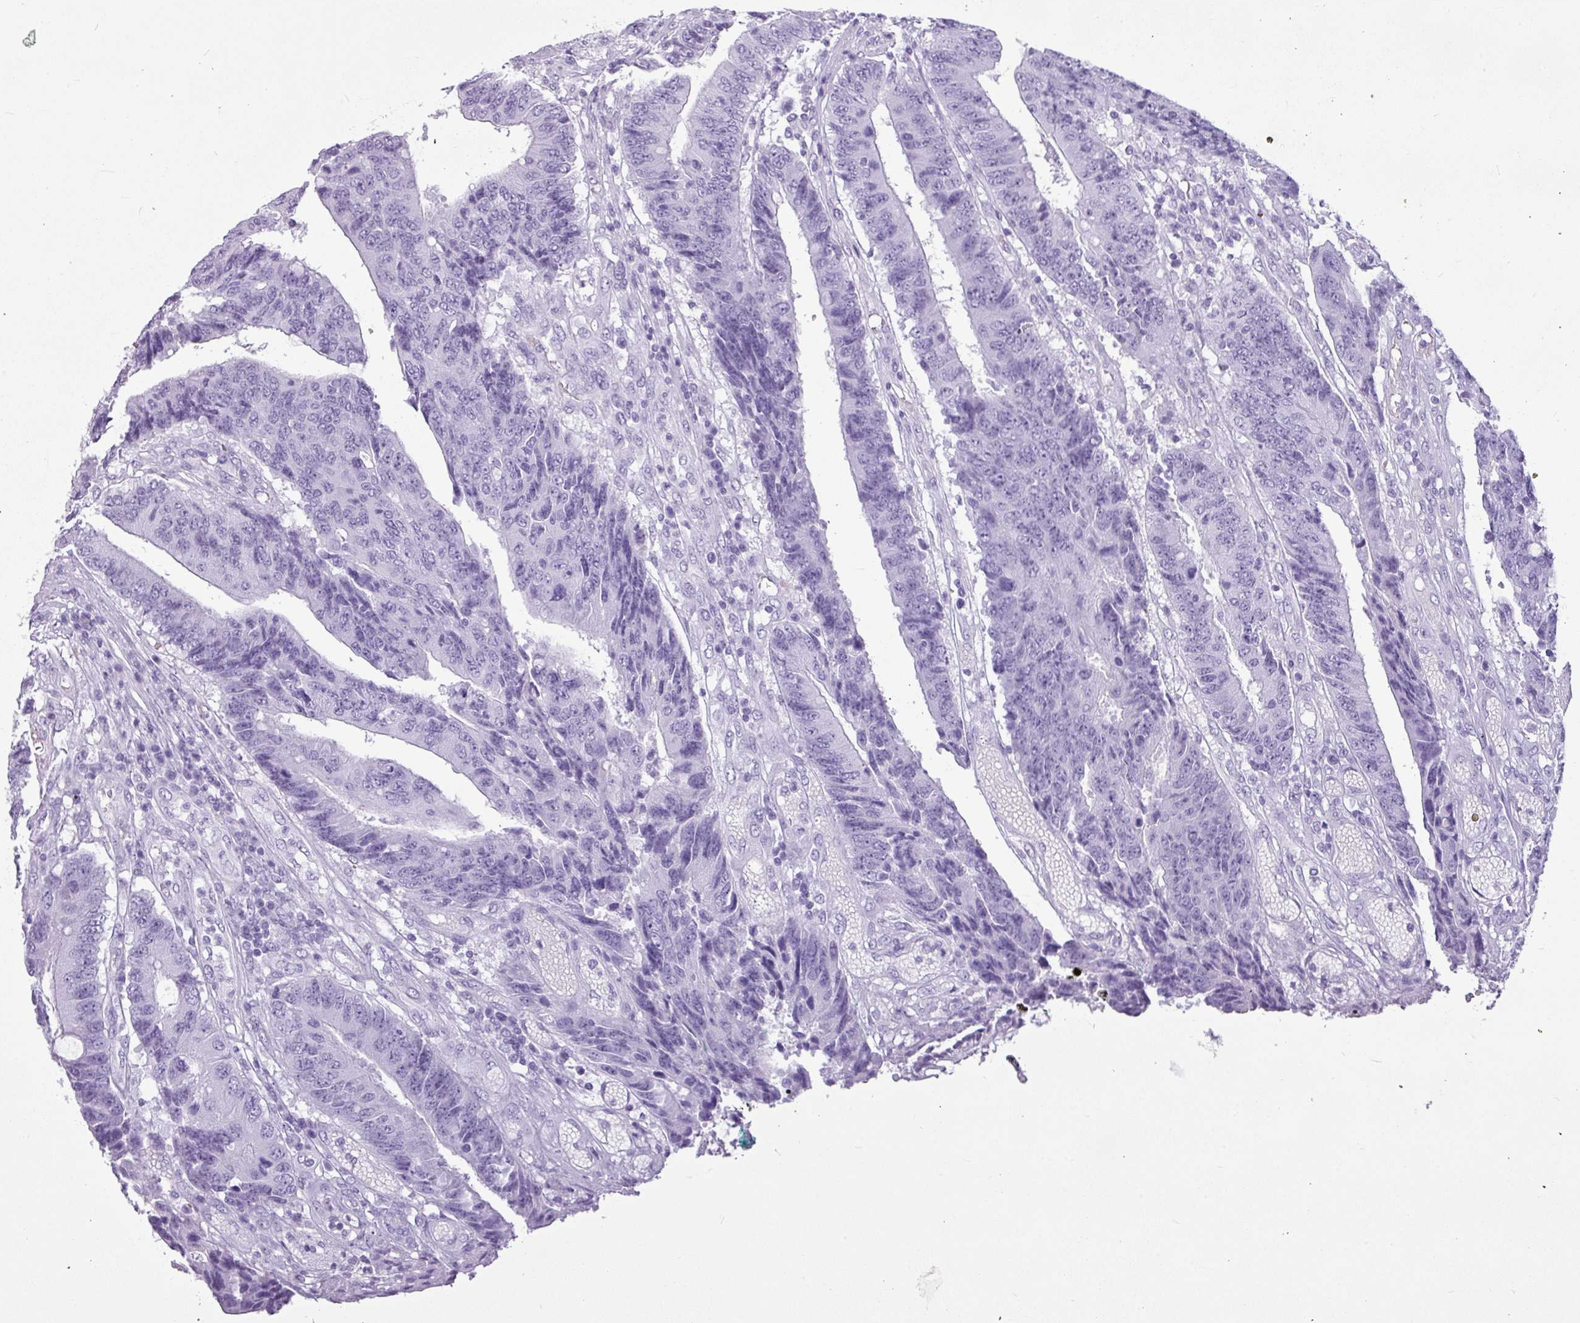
{"staining": {"intensity": "negative", "quantity": "none", "location": "none"}, "tissue": "colorectal cancer", "cell_type": "Tumor cells", "image_type": "cancer", "snomed": [{"axis": "morphology", "description": "Adenocarcinoma, NOS"}, {"axis": "topography", "description": "Rectum"}], "caption": "This image is of colorectal adenocarcinoma stained with immunohistochemistry to label a protein in brown with the nuclei are counter-stained blue. There is no expression in tumor cells.", "gene": "AMY1B", "patient": {"sex": "male", "age": 84}}